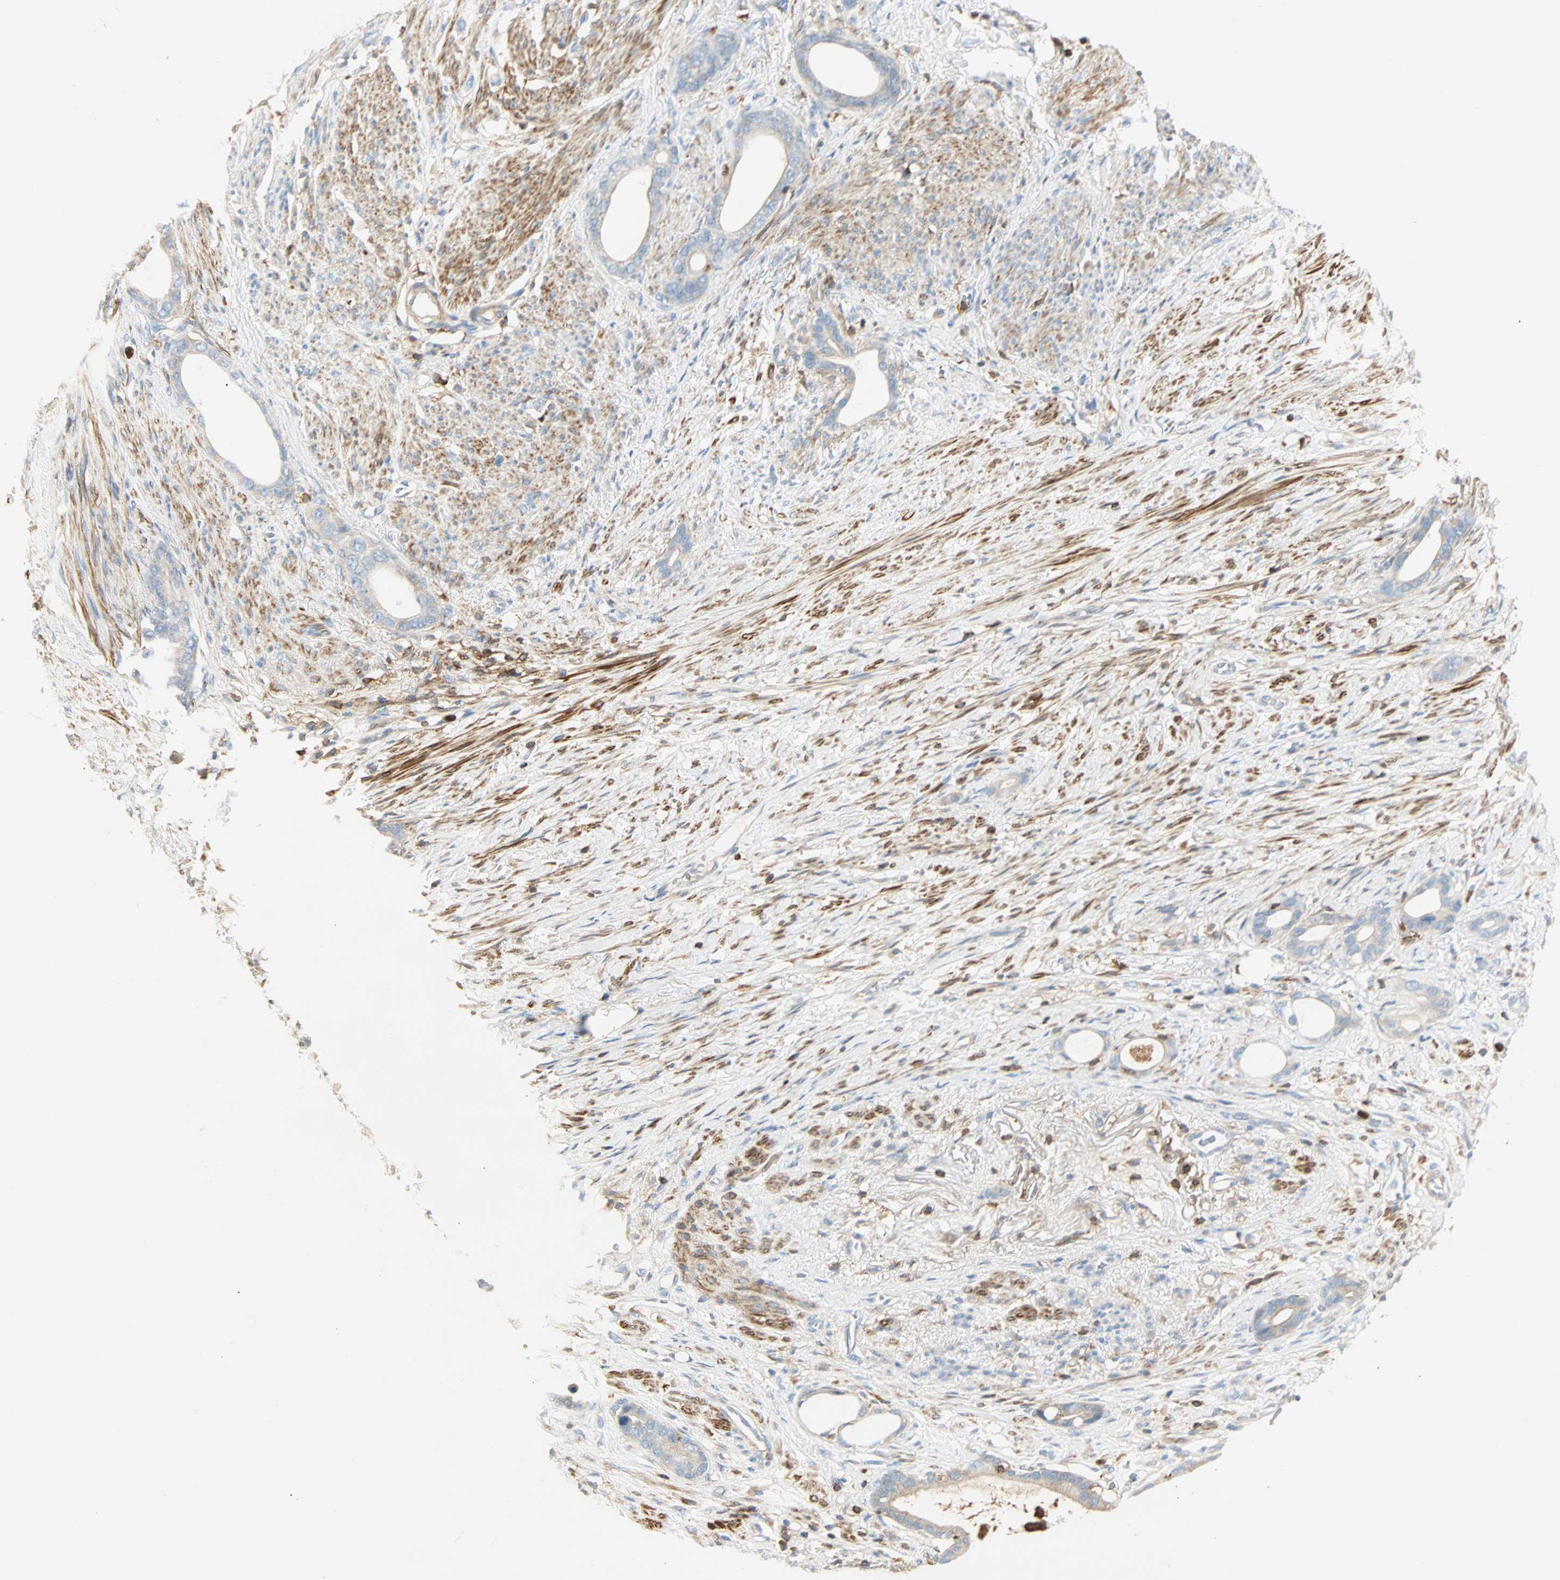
{"staining": {"intensity": "weak", "quantity": "<25%", "location": "cytoplasmic/membranous"}, "tissue": "stomach cancer", "cell_type": "Tumor cells", "image_type": "cancer", "snomed": [{"axis": "morphology", "description": "Adenocarcinoma, NOS"}, {"axis": "topography", "description": "Stomach"}], "caption": "Tumor cells show no significant protein positivity in stomach adenocarcinoma.", "gene": "FMNL1", "patient": {"sex": "female", "age": 75}}